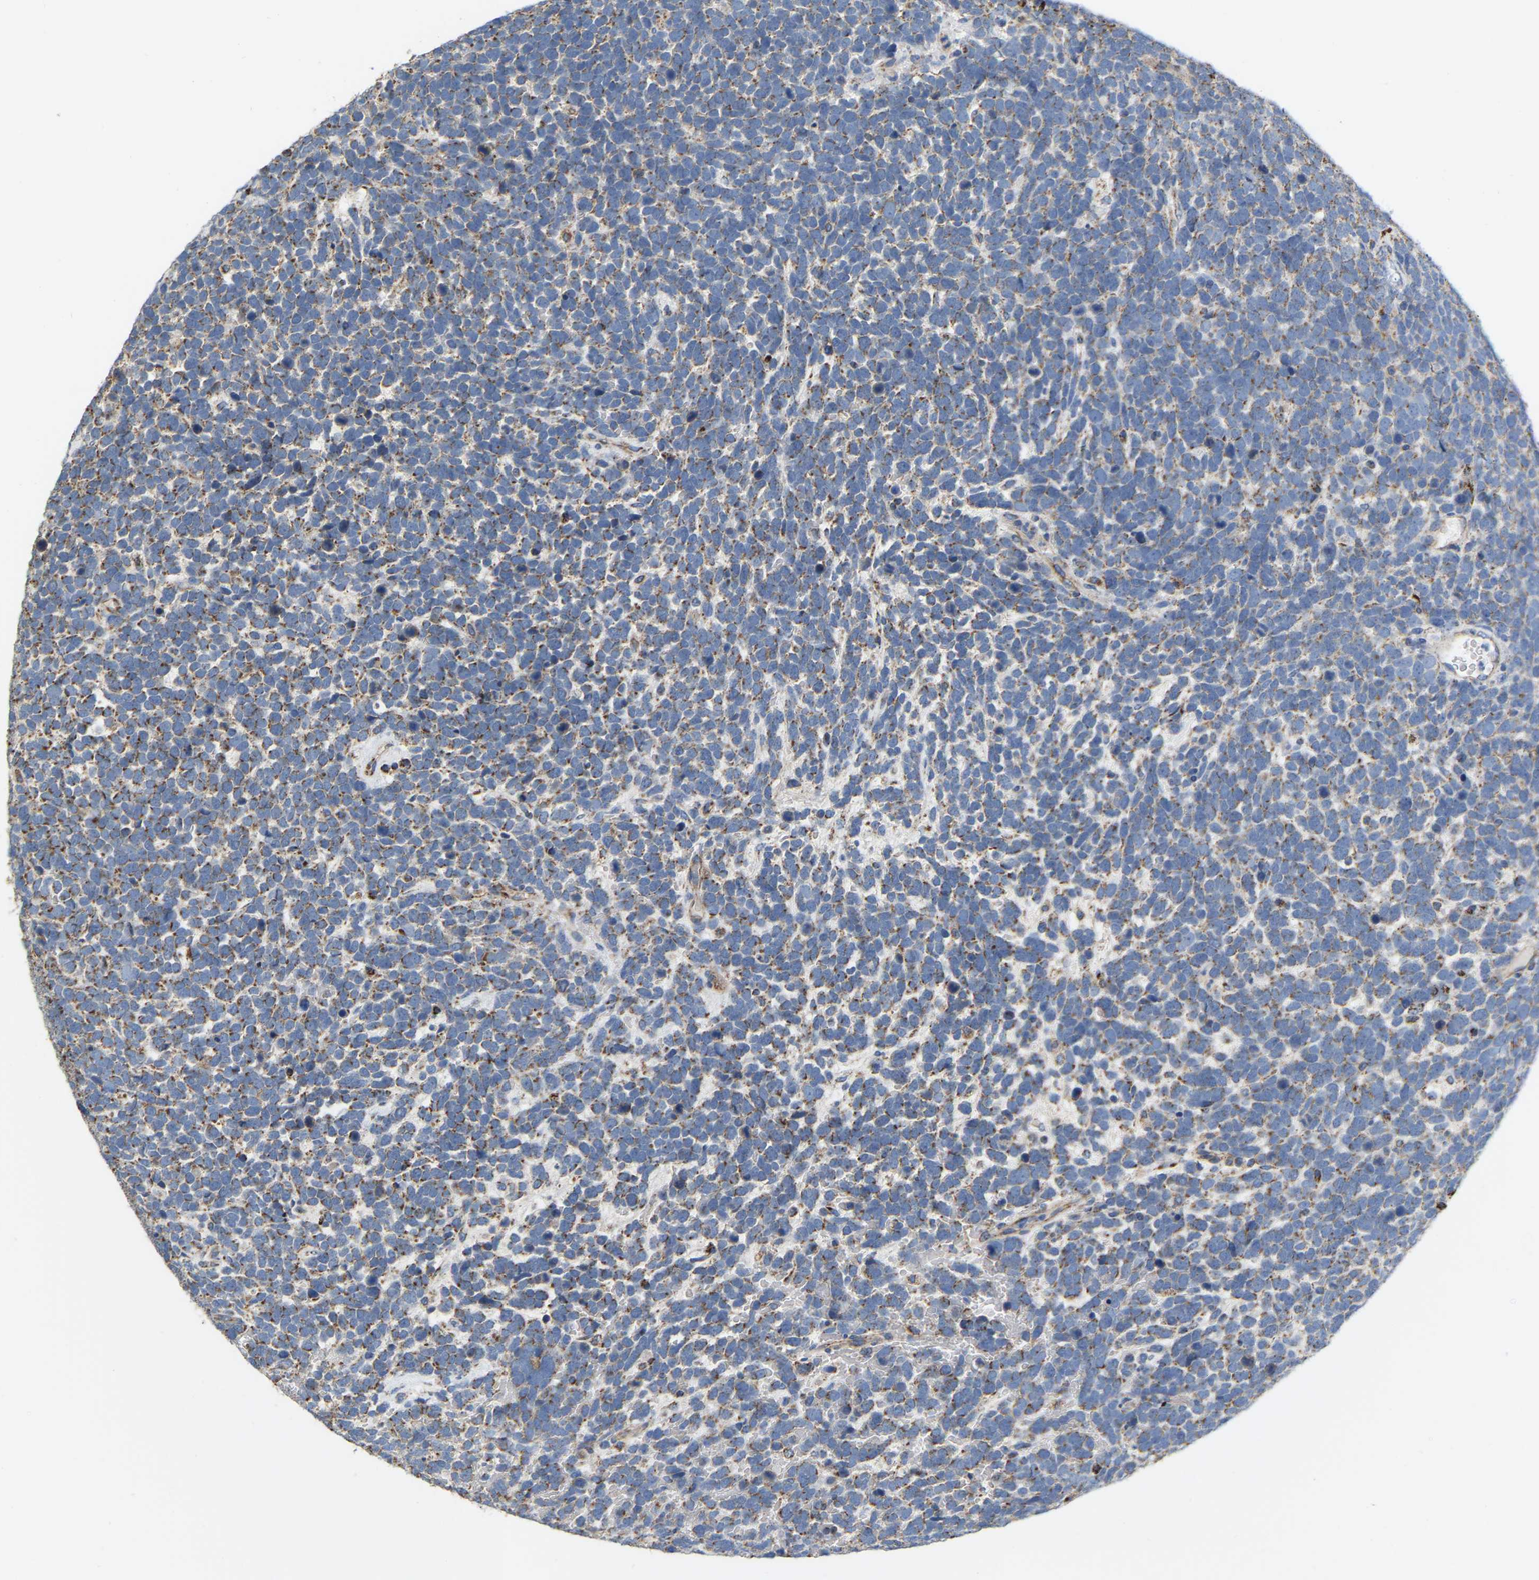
{"staining": {"intensity": "moderate", "quantity": "25%-75%", "location": "cytoplasmic/membranous"}, "tissue": "urothelial cancer", "cell_type": "Tumor cells", "image_type": "cancer", "snomed": [{"axis": "morphology", "description": "Urothelial carcinoma, High grade"}, {"axis": "topography", "description": "Urinary bladder"}], "caption": "A brown stain highlights moderate cytoplasmic/membranous positivity of a protein in urothelial cancer tumor cells.", "gene": "CBLB", "patient": {"sex": "female", "age": 82}}